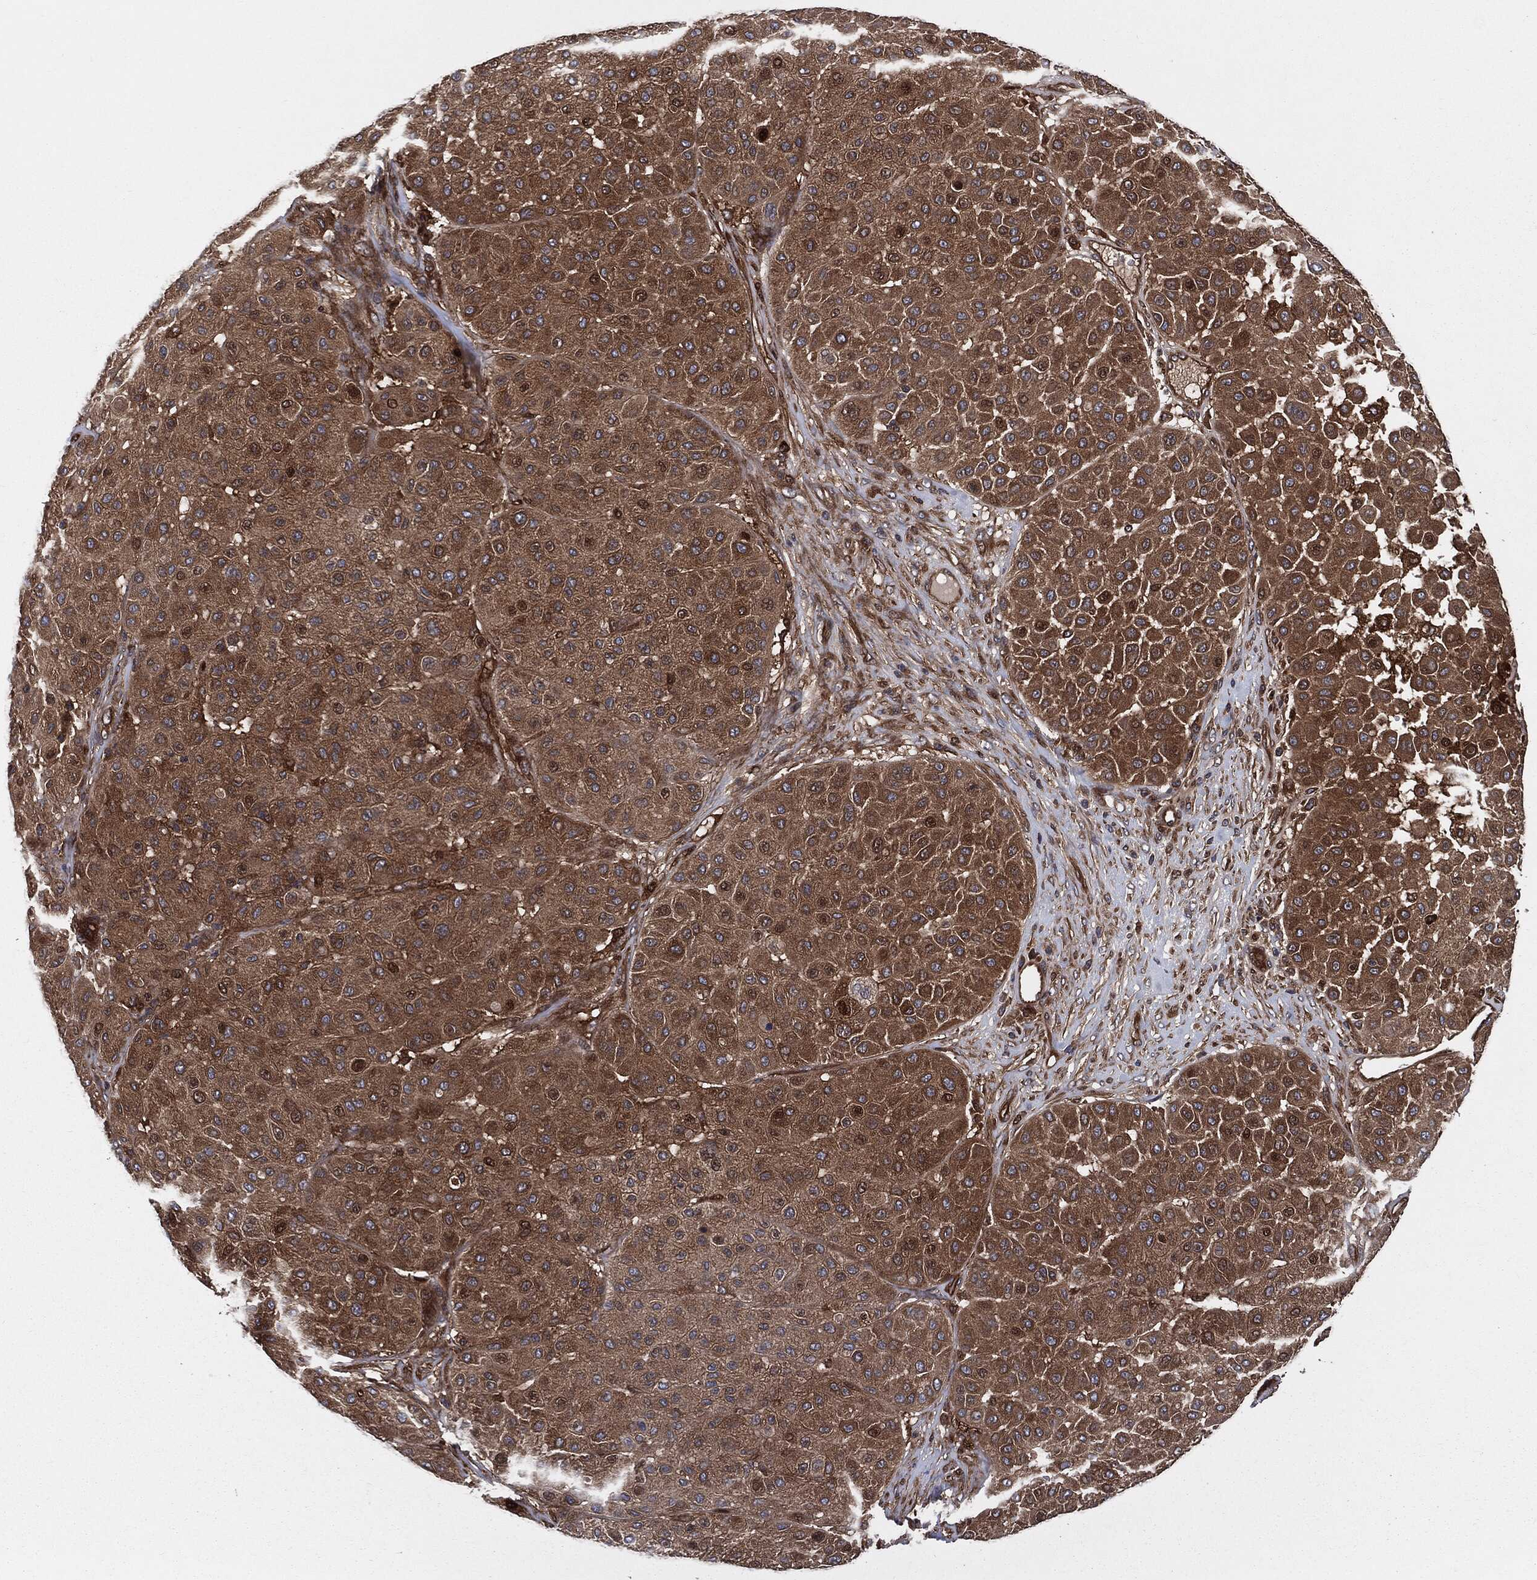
{"staining": {"intensity": "moderate", "quantity": ">75%", "location": "cytoplasmic/membranous"}, "tissue": "melanoma", "cell_type": "Tumor cells", "image_type": "cancer", "snomed": [{"axis": "morphology", "description": "Malignant melanoma, Metastatic site"}, {"axis": "topography", "description": "Smooth muscle"}], "caption": "A brown stain highlights moderate cytoplasmic/membranous positivity of a protein in human malignant melanoma (metastatic site) tumor cells.", "gene": "XPNPEP1", "patient": {"sex": "male", "age": 41}}